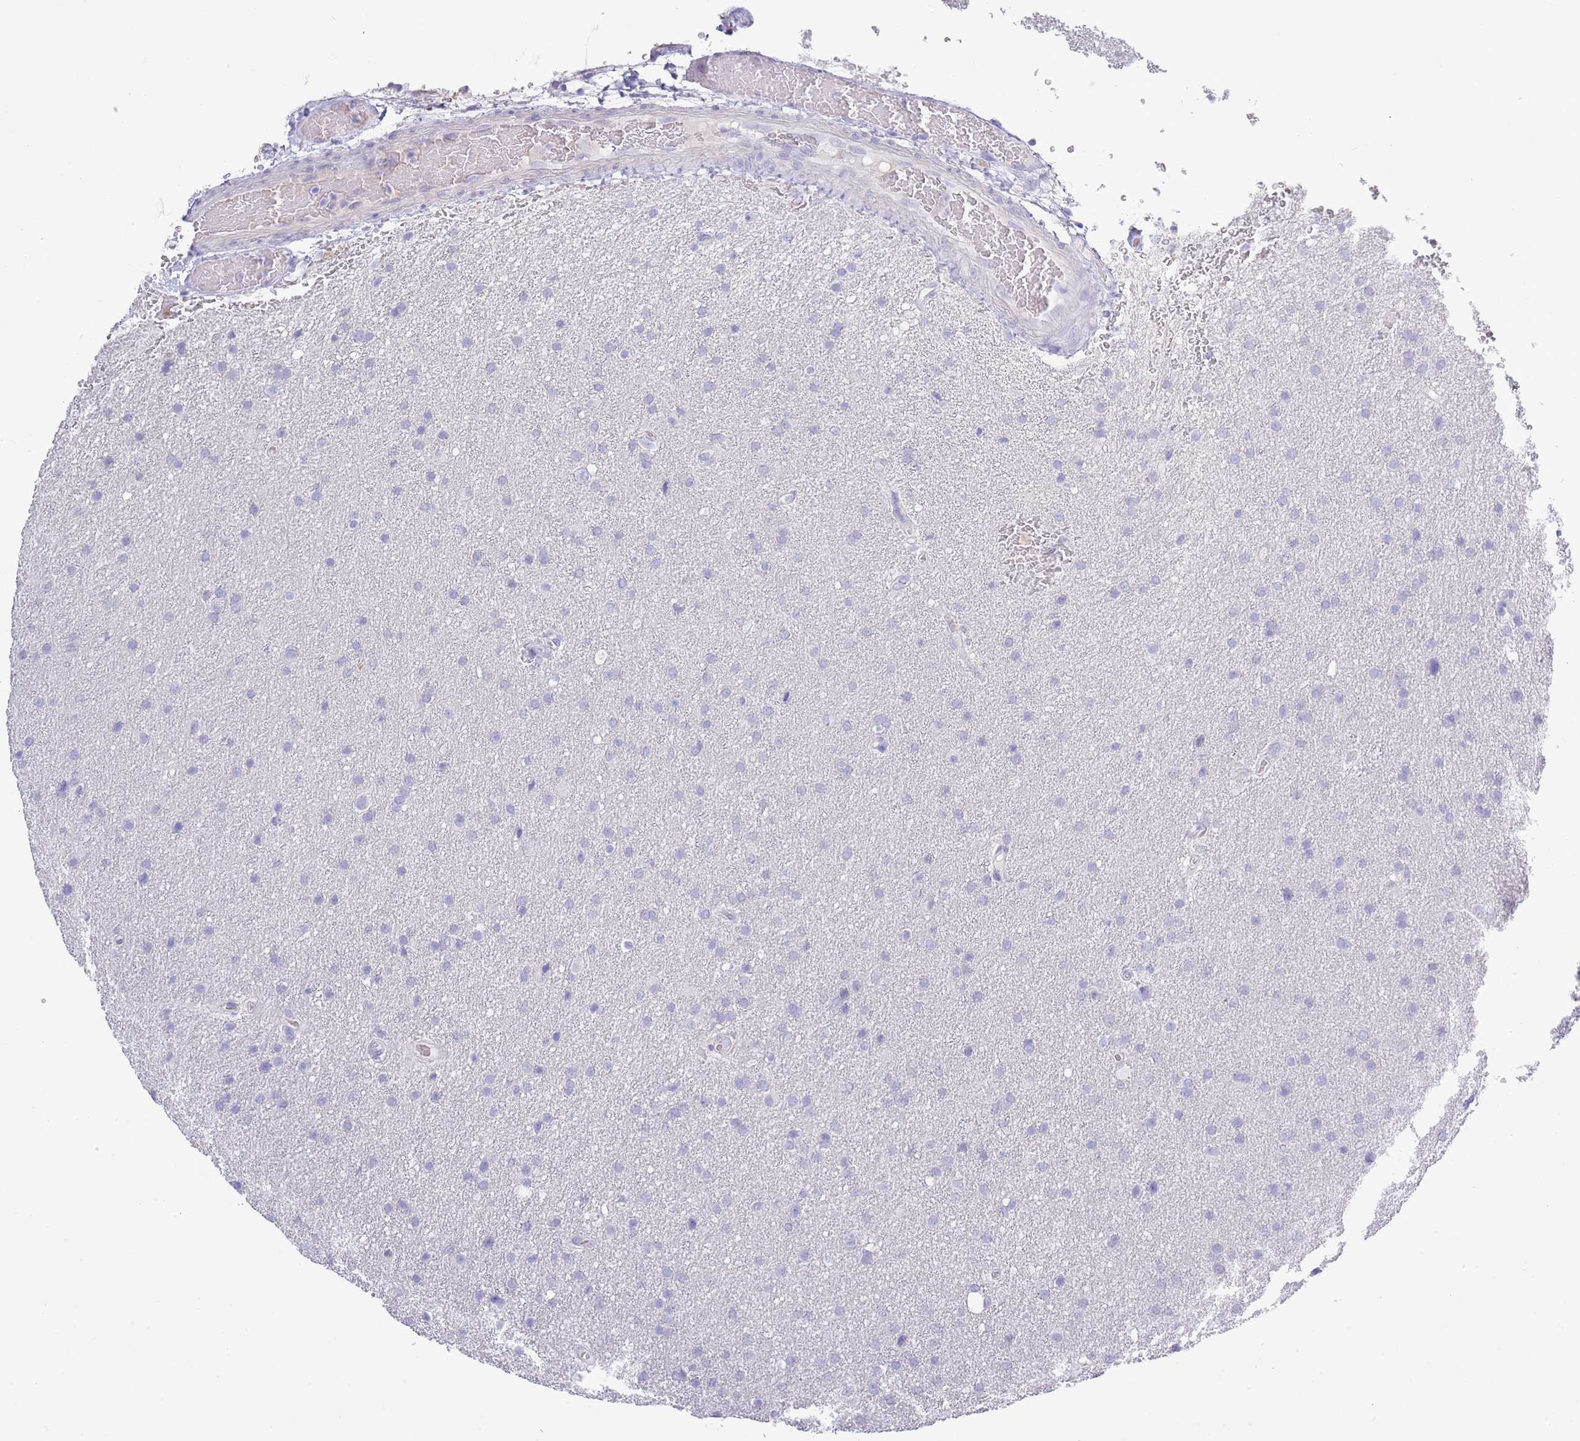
{"staining": {"intensity": "negative", "quantity": "none", "location": "none"}, "tissue": "glioma", "cell_type": "Tumor cells", "image_type": "cancer", "snomed": [{"axis": "morphology", "description": "Glioma, malignant, Low grade"}, {"axis": "topography", "description": "Brain"}], "caption": "Glioma was stained to show a protein in brown. There is no significant expression in tumor cells.", "gene": "ACR", "patient": {"sex": "female", "age": 32}}